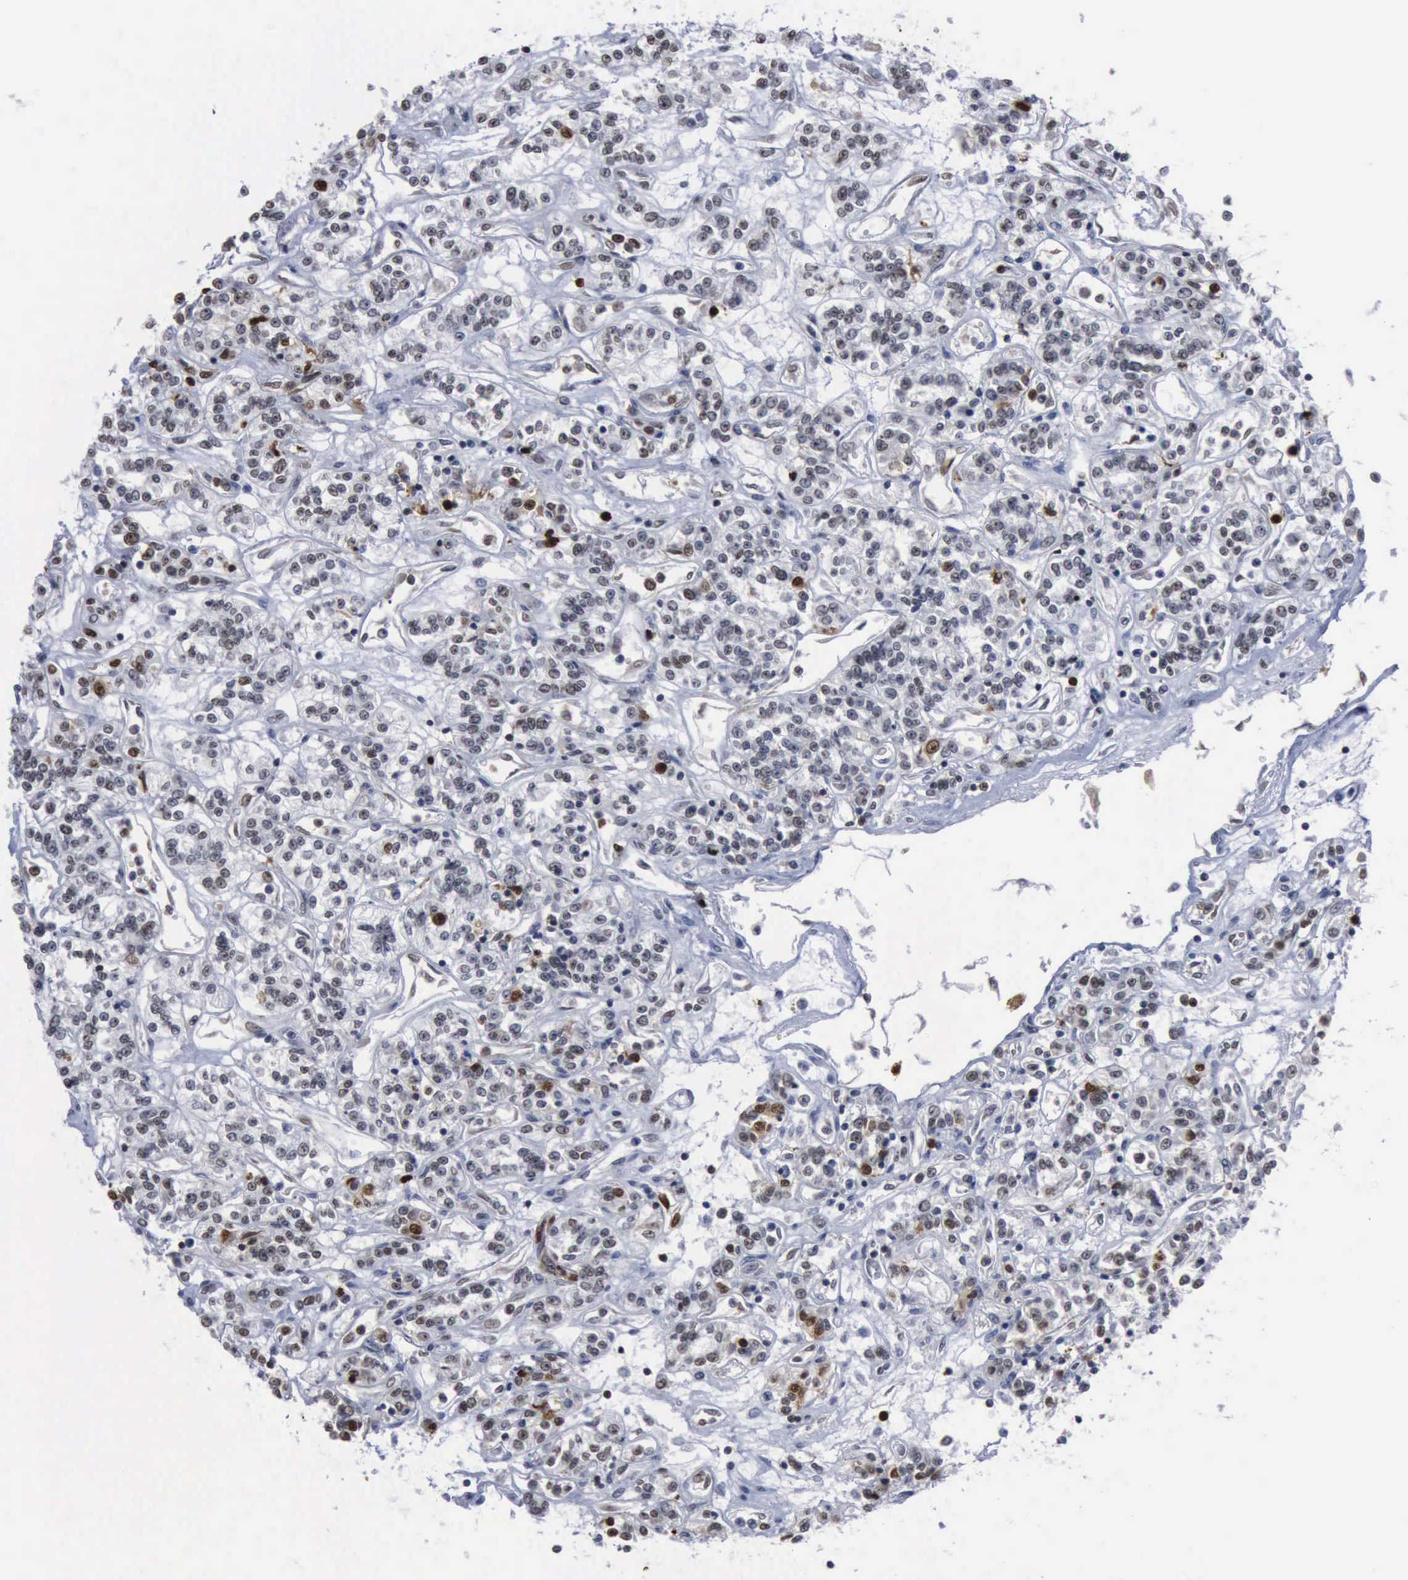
{"staining": {"intensity": "weak", "quantity": "25%-75%", "location": "nuclear"}, "tissue": "renal cancer", "cell_type": "Tumor cells", "image_type": "cancer", "snomed": [{"axis": "morphology", "description": "Adenocarcinoma, NOS"}, {"axis": "topography", "description": "Kidney"}], "caption": "There is low levels of weak nuclear staining in tumor cells of adenocarcinoma (renal), as demonstrated by immunohistochemical staining (brown color).", "gene": "PCNA", "patient": {"sex": "female", "age": 76}}